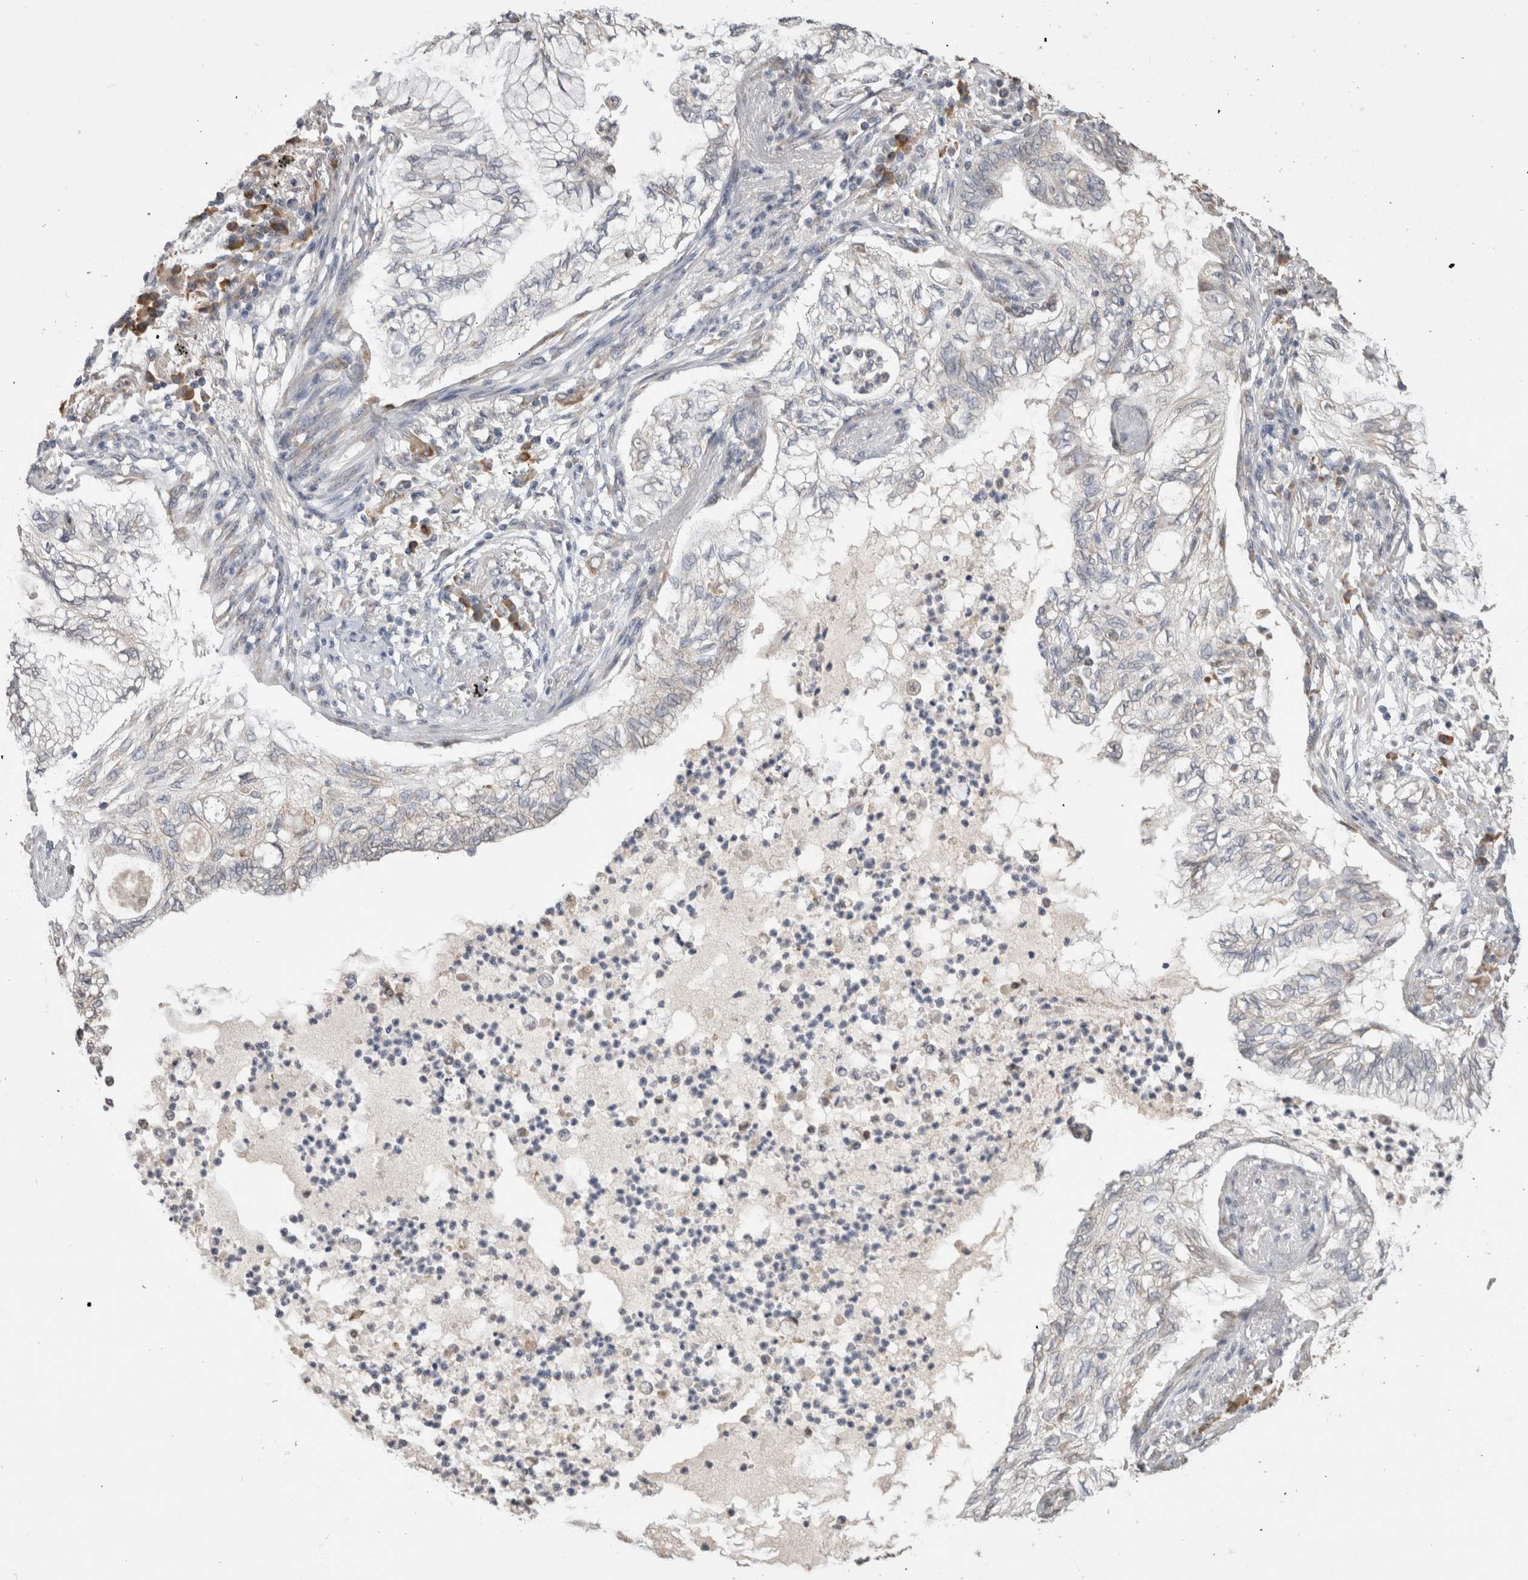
{"staining": {"intensity": "negative", "quantity": "none", "location": "none"}, "tissue": "lung cancer", "cell_type": "Tumor cells", "image_type": "cancer", "snomed": [{"axis": "morphology", "description": "Normal tissue, NOS"}, {"axis": "morphology", "description": "Adenocarcinoma, NOS"}, {"axis": "topography", "description": "Bronchus"}, {"axis": "topography", "description": "Lung"}], "caption": "Lung cancer (adenocarcinoma) was stained to show a protein in brown. There is no significant staining in tumor cells.", "gene": "NOMO1", "patient": {"sex": "female", "age": 70}}